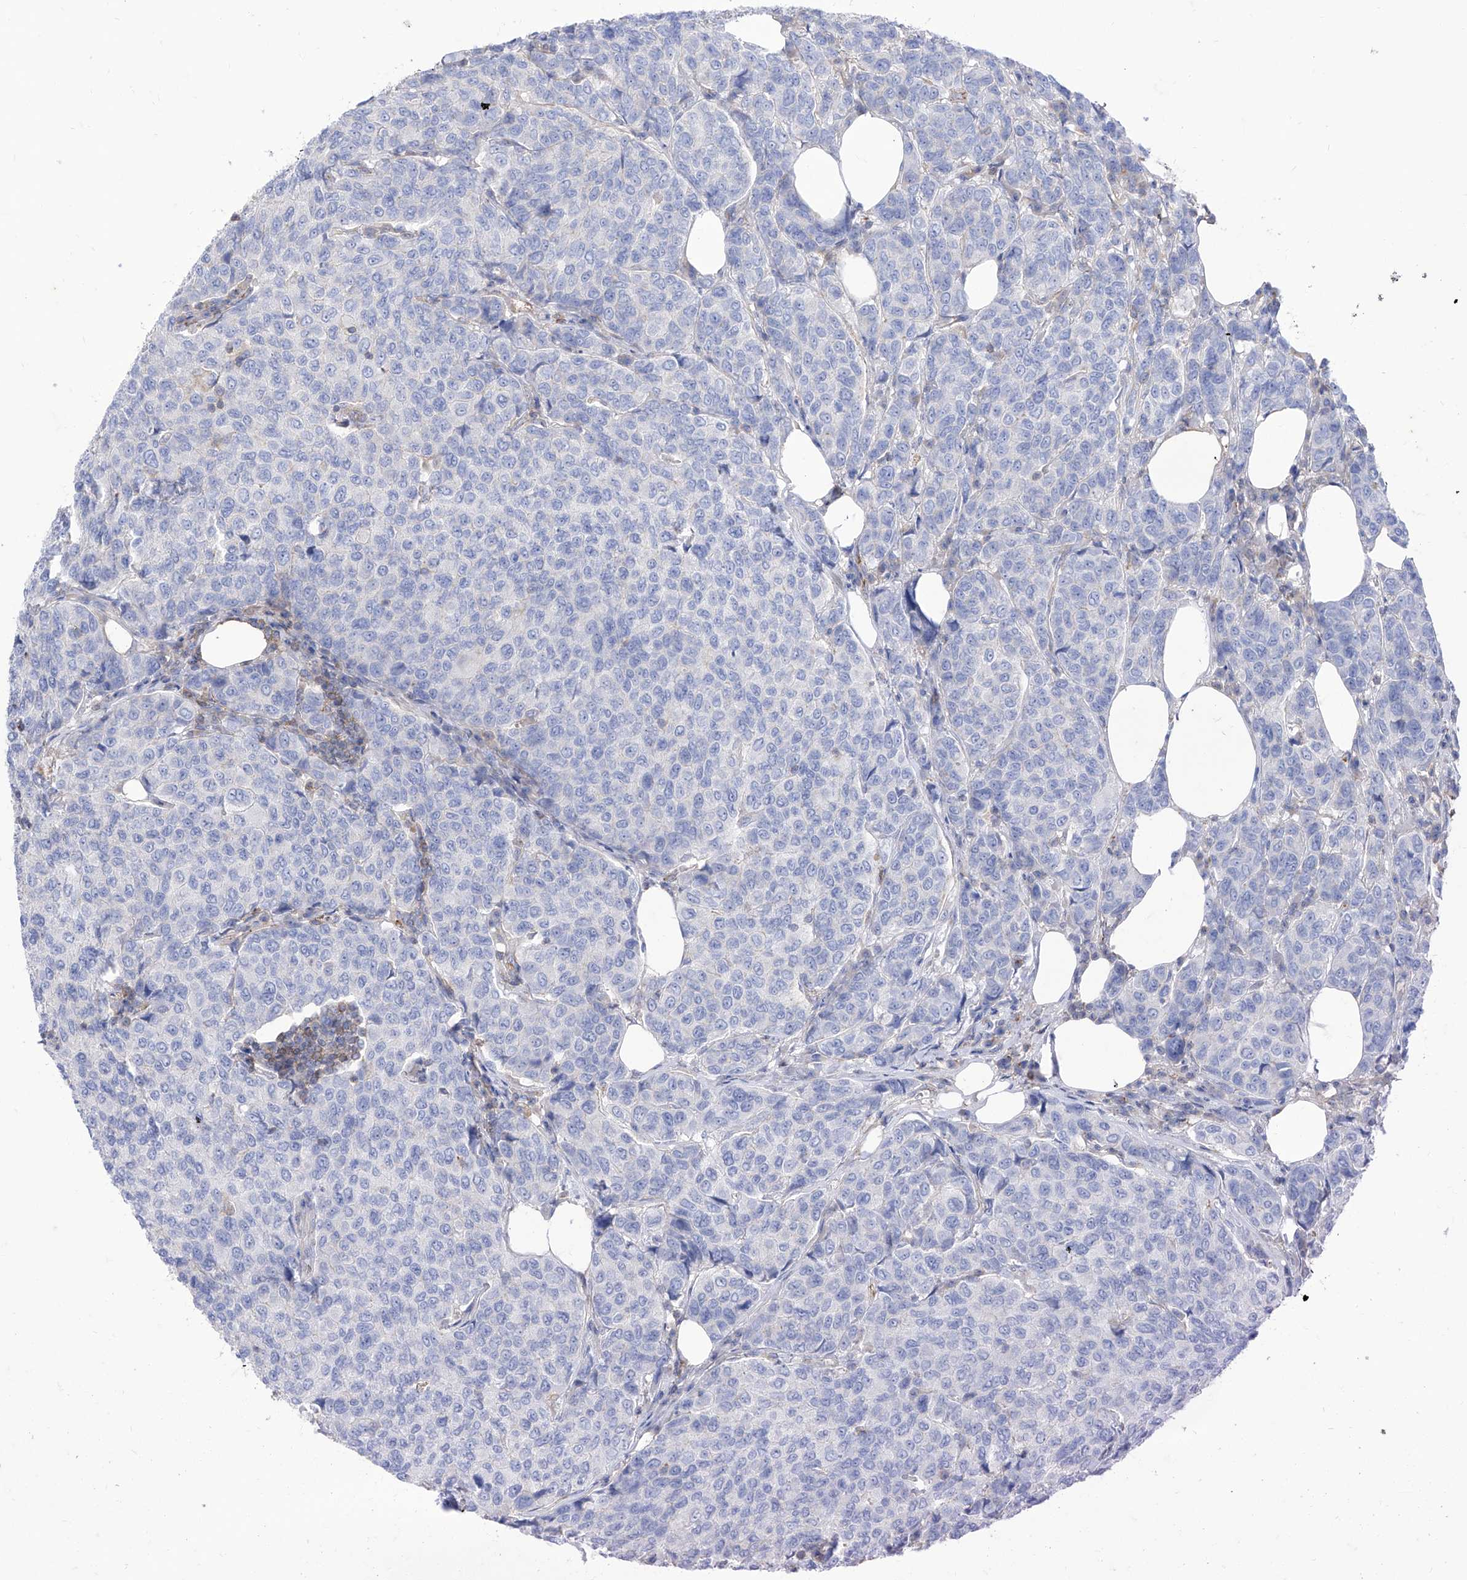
{"staining": {"intensity": "negative", "quantity": "none", "location": "none"}, "tissue": "breast cancer", "cell_type": "Tumor cells", "image_type": "cancer", "snomed": [{"axis": "morphology", "description": "Duct carcinoma"}, {"axis": "topography", "description": "Breast"}], "caption": "Protein analysis of infiltrating ductal carcinoma (breast) demonstrates no significant staining in tumor cells.", "gene": "C1orf74", "patient": {"sex": "female", "age": 55}}